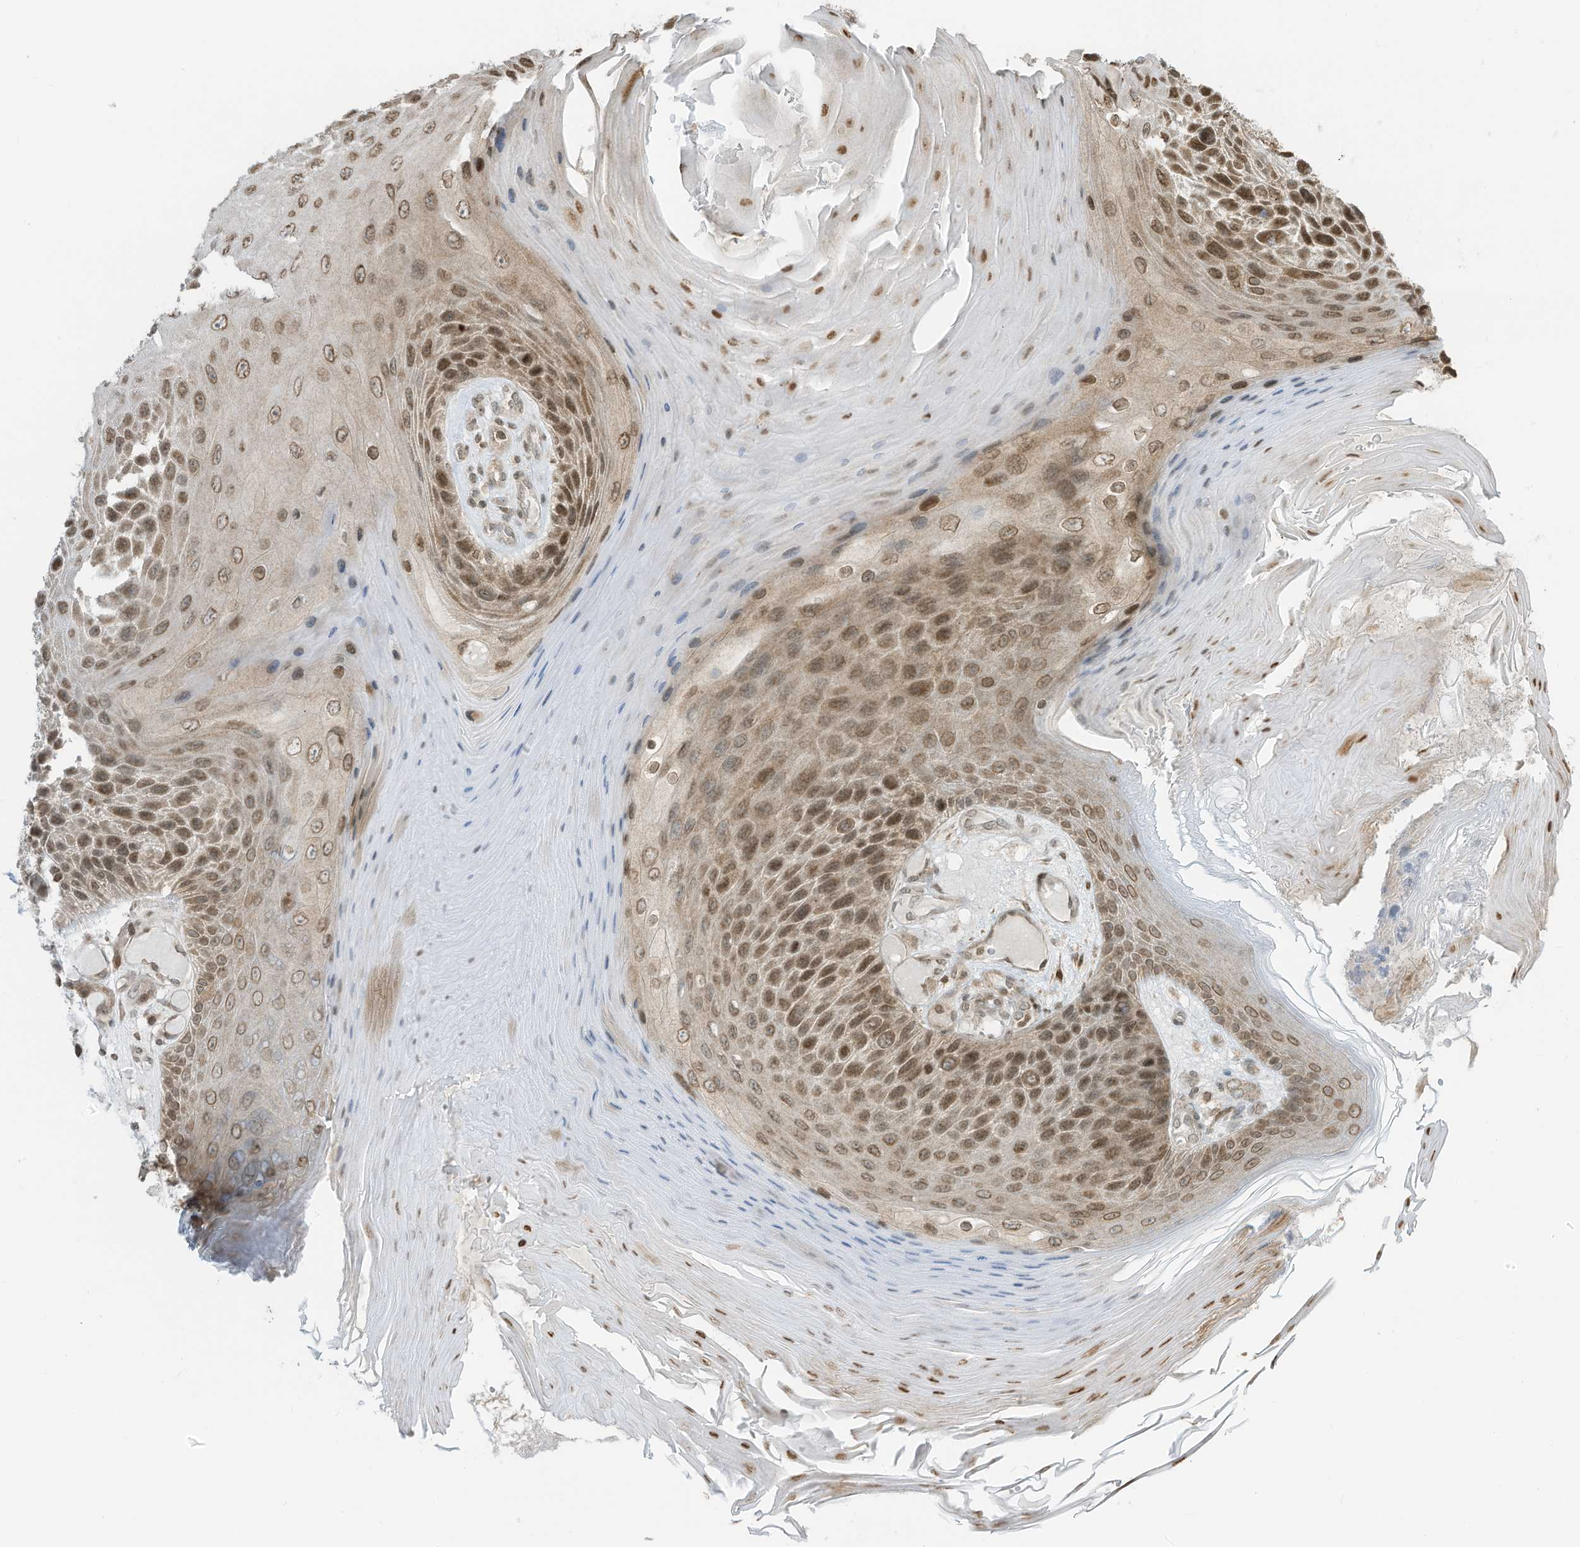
{"staining": {"intensity": "moderate", "quantity": "25%-75%", "location": "nuclear"}, "tissue": "skin cancer", "cell_type": "Tumor cells", "image_type": "cancer", "snomed": [{"axis": "morphology", "description": "Squamous cell carcinoma, NOS"}, {"axis": "topography", "description": "Skin"}], "caption": "Skin squamous cell carcinoma was stained to show a protein in brown. There is medium levels of moderate nuclear positivity in about 25%-75% of tumor cells.", "gene": "KPNB1", "patient": {"sex": "female", "age": 88}}